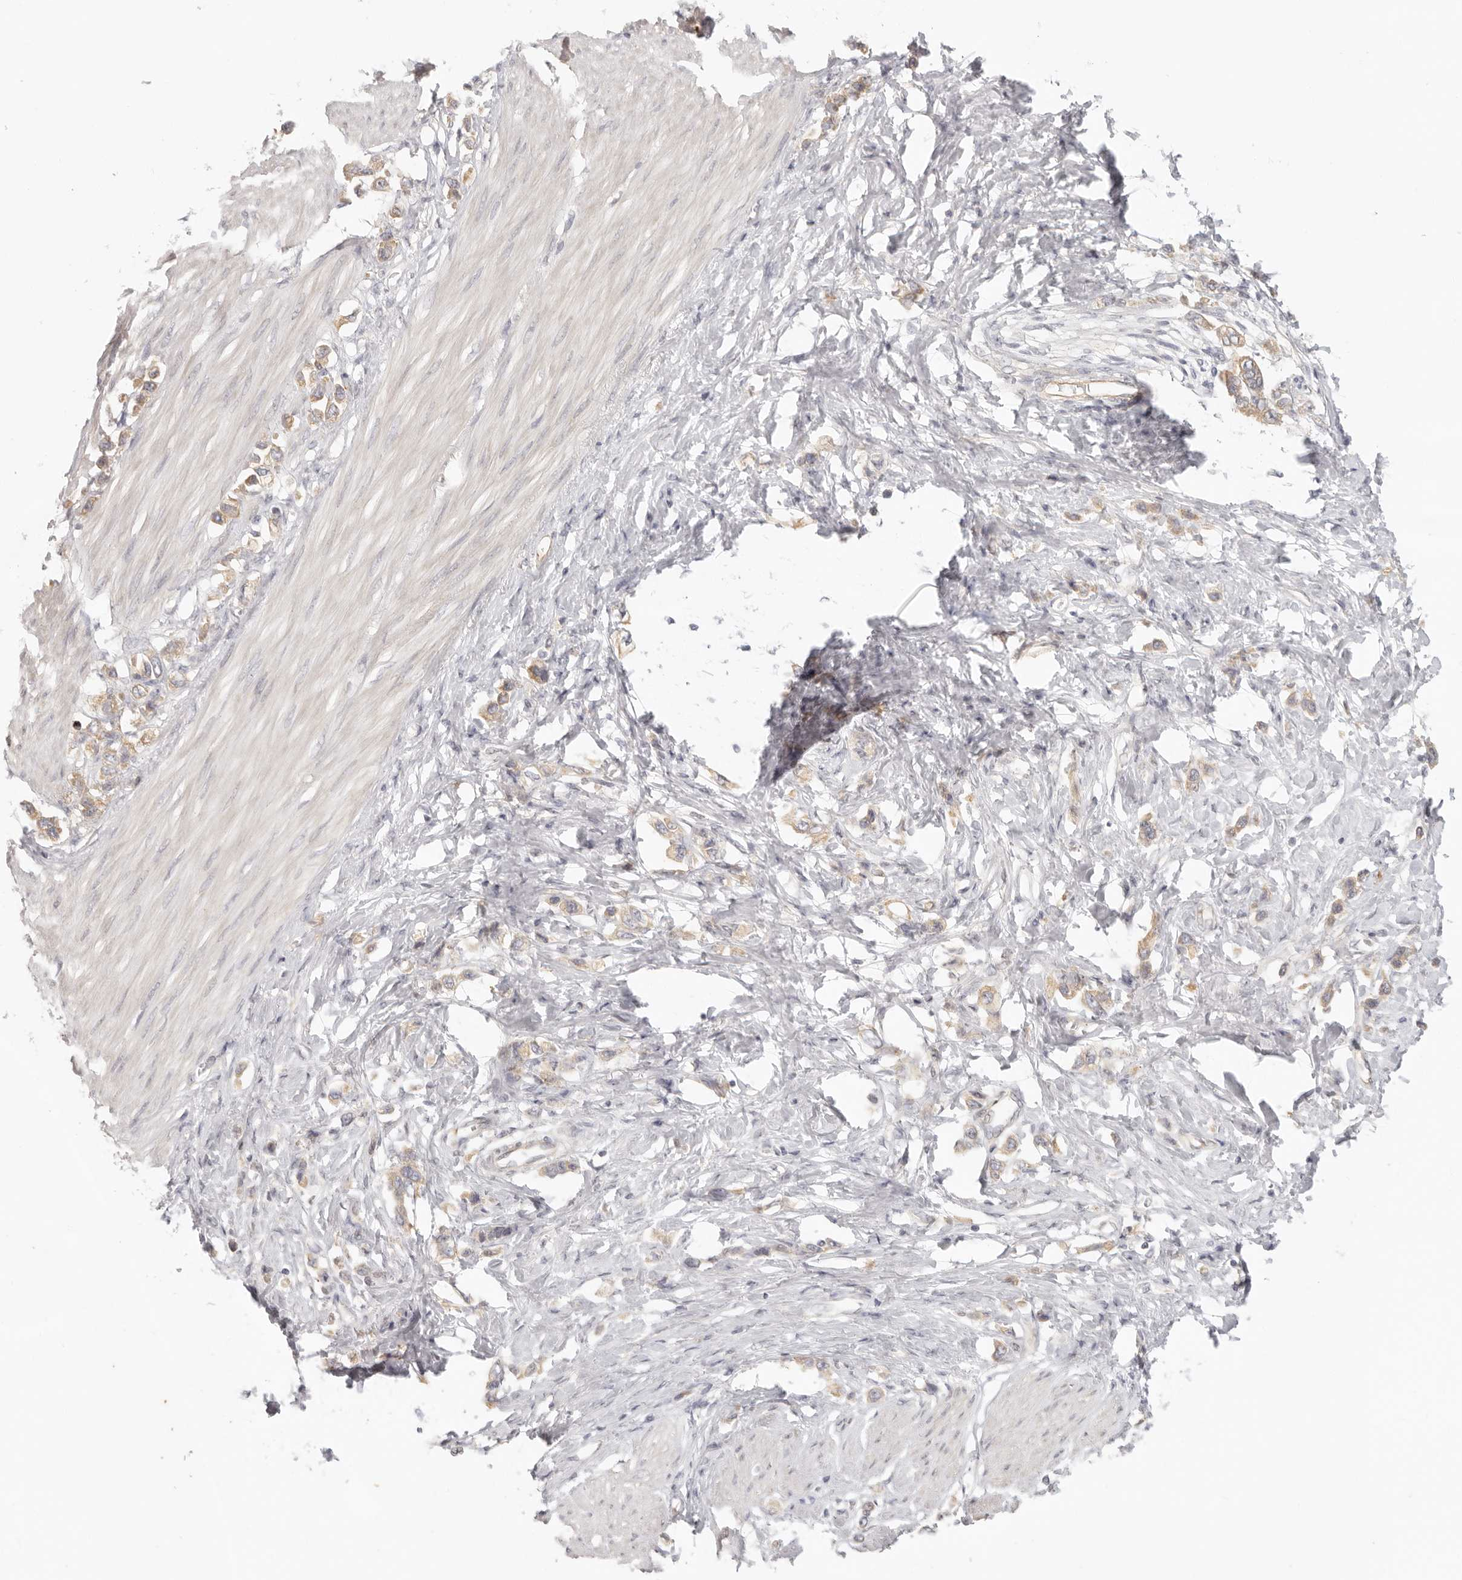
{"staining": {"intensity": "moderate", "quantity": ">75%", "location": "cytoplasmic/membranous"}, "tissue": "stomach cancer", "cell_type": "Tumor cells", "image_type": "cancer", "snomed": [{"axis": "morphology", "description": "Adenocarcinoma, NOS"}, {"axis": "topography", "description": "Stomach"}], "caption": "IHC photomicrograph of adenocarcinoma (stomach) stained for a protein (brown), which demonstrates medium levels of moderate cytoplasmic/membranous staining in about >75% of tumor cells.", "gene": "AHDC1", "patient": {"sex": "female", "age": 65}}